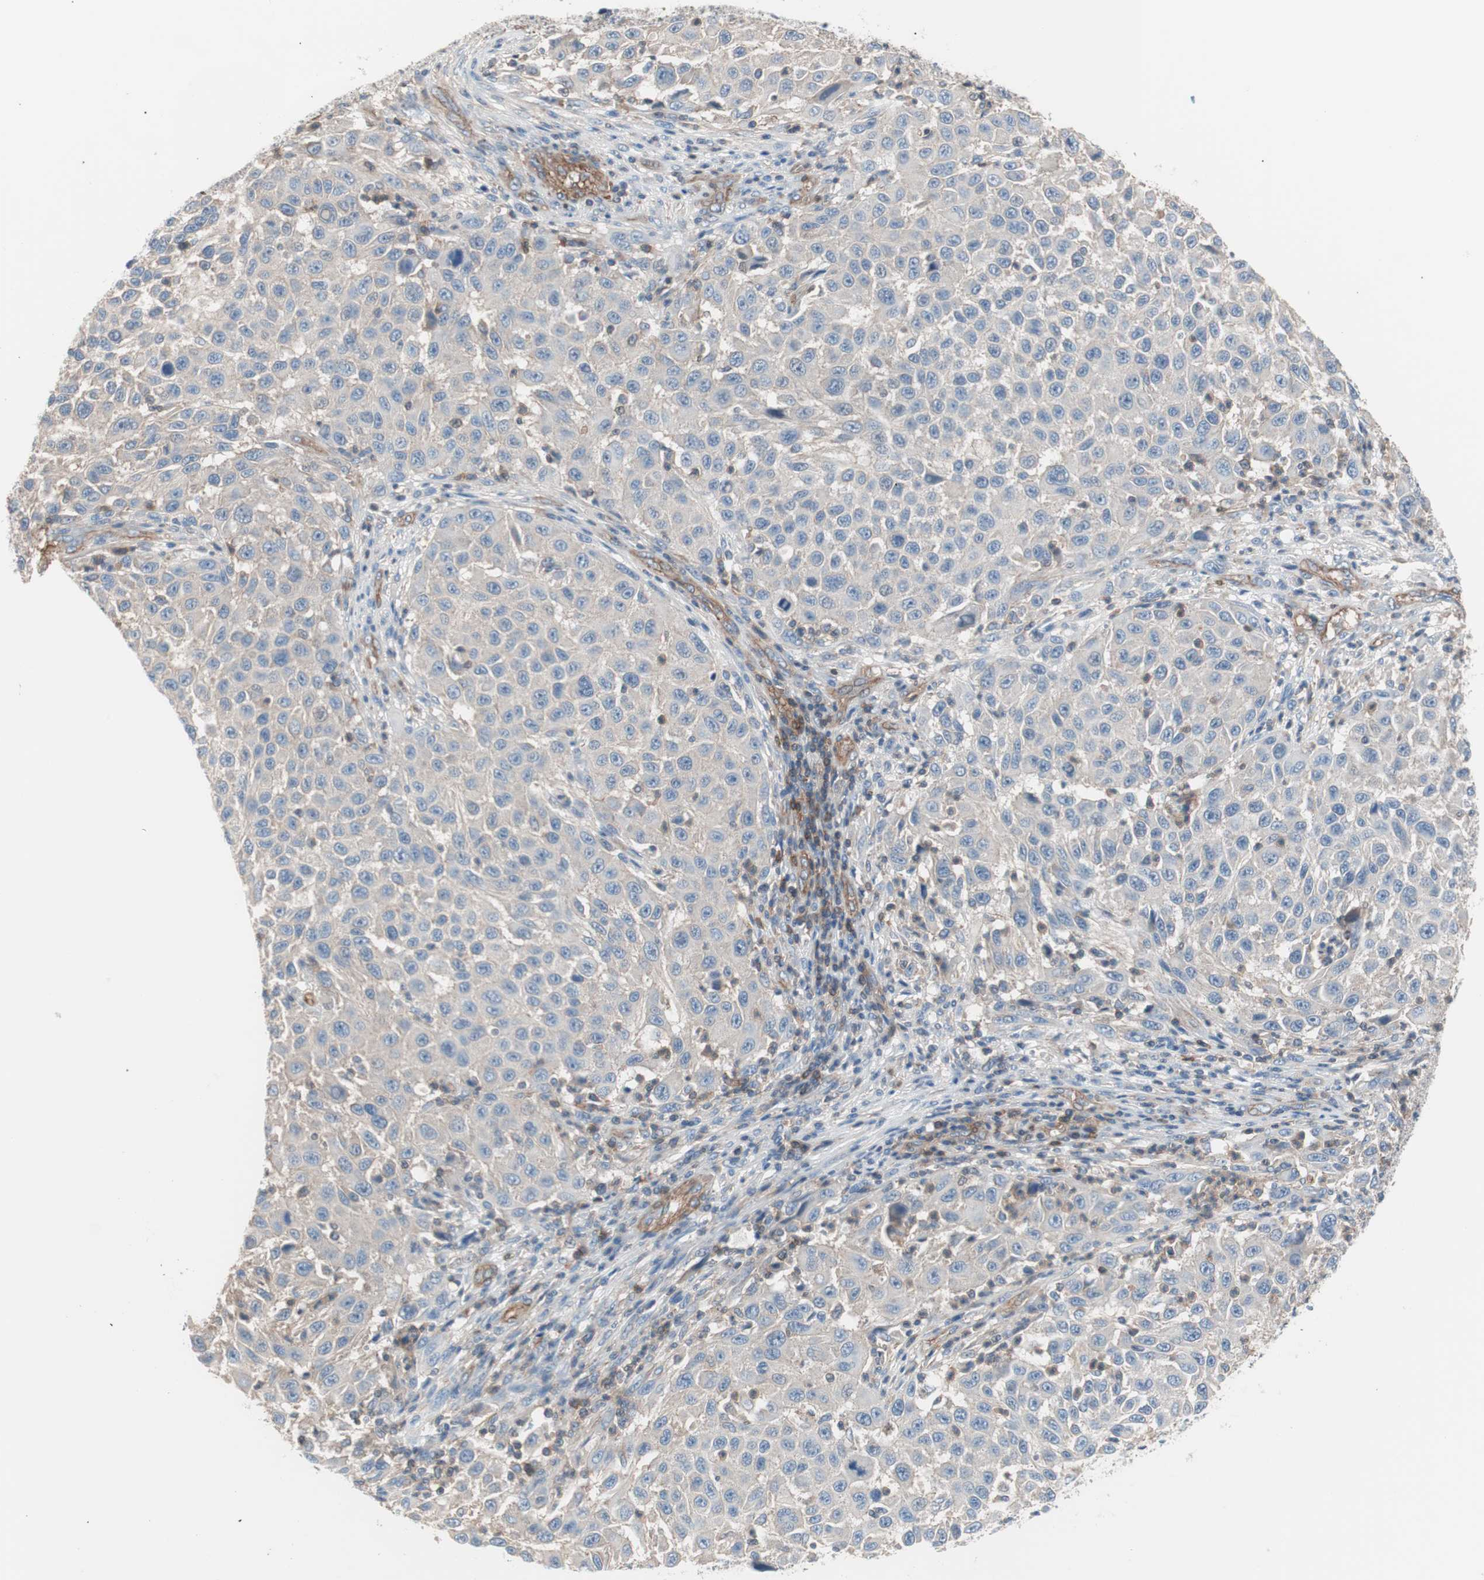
{"staining": {"intensity": "negative", "quantity": "none", "location": "none"}, "tissue": "melanoma", "cell_type": "Tumor cells", "image_type": "cancer", "snomed": [{"axis": "morphology", "description": "Malignant melanoma, Metastatic site"}, {"axis": "topography", "description": "Lymph node"}], "caption": "Tumor cells show no significant positivity in melanoma.", "gene": "GPR160", "patient": {"sex": "male", "age": 61}}